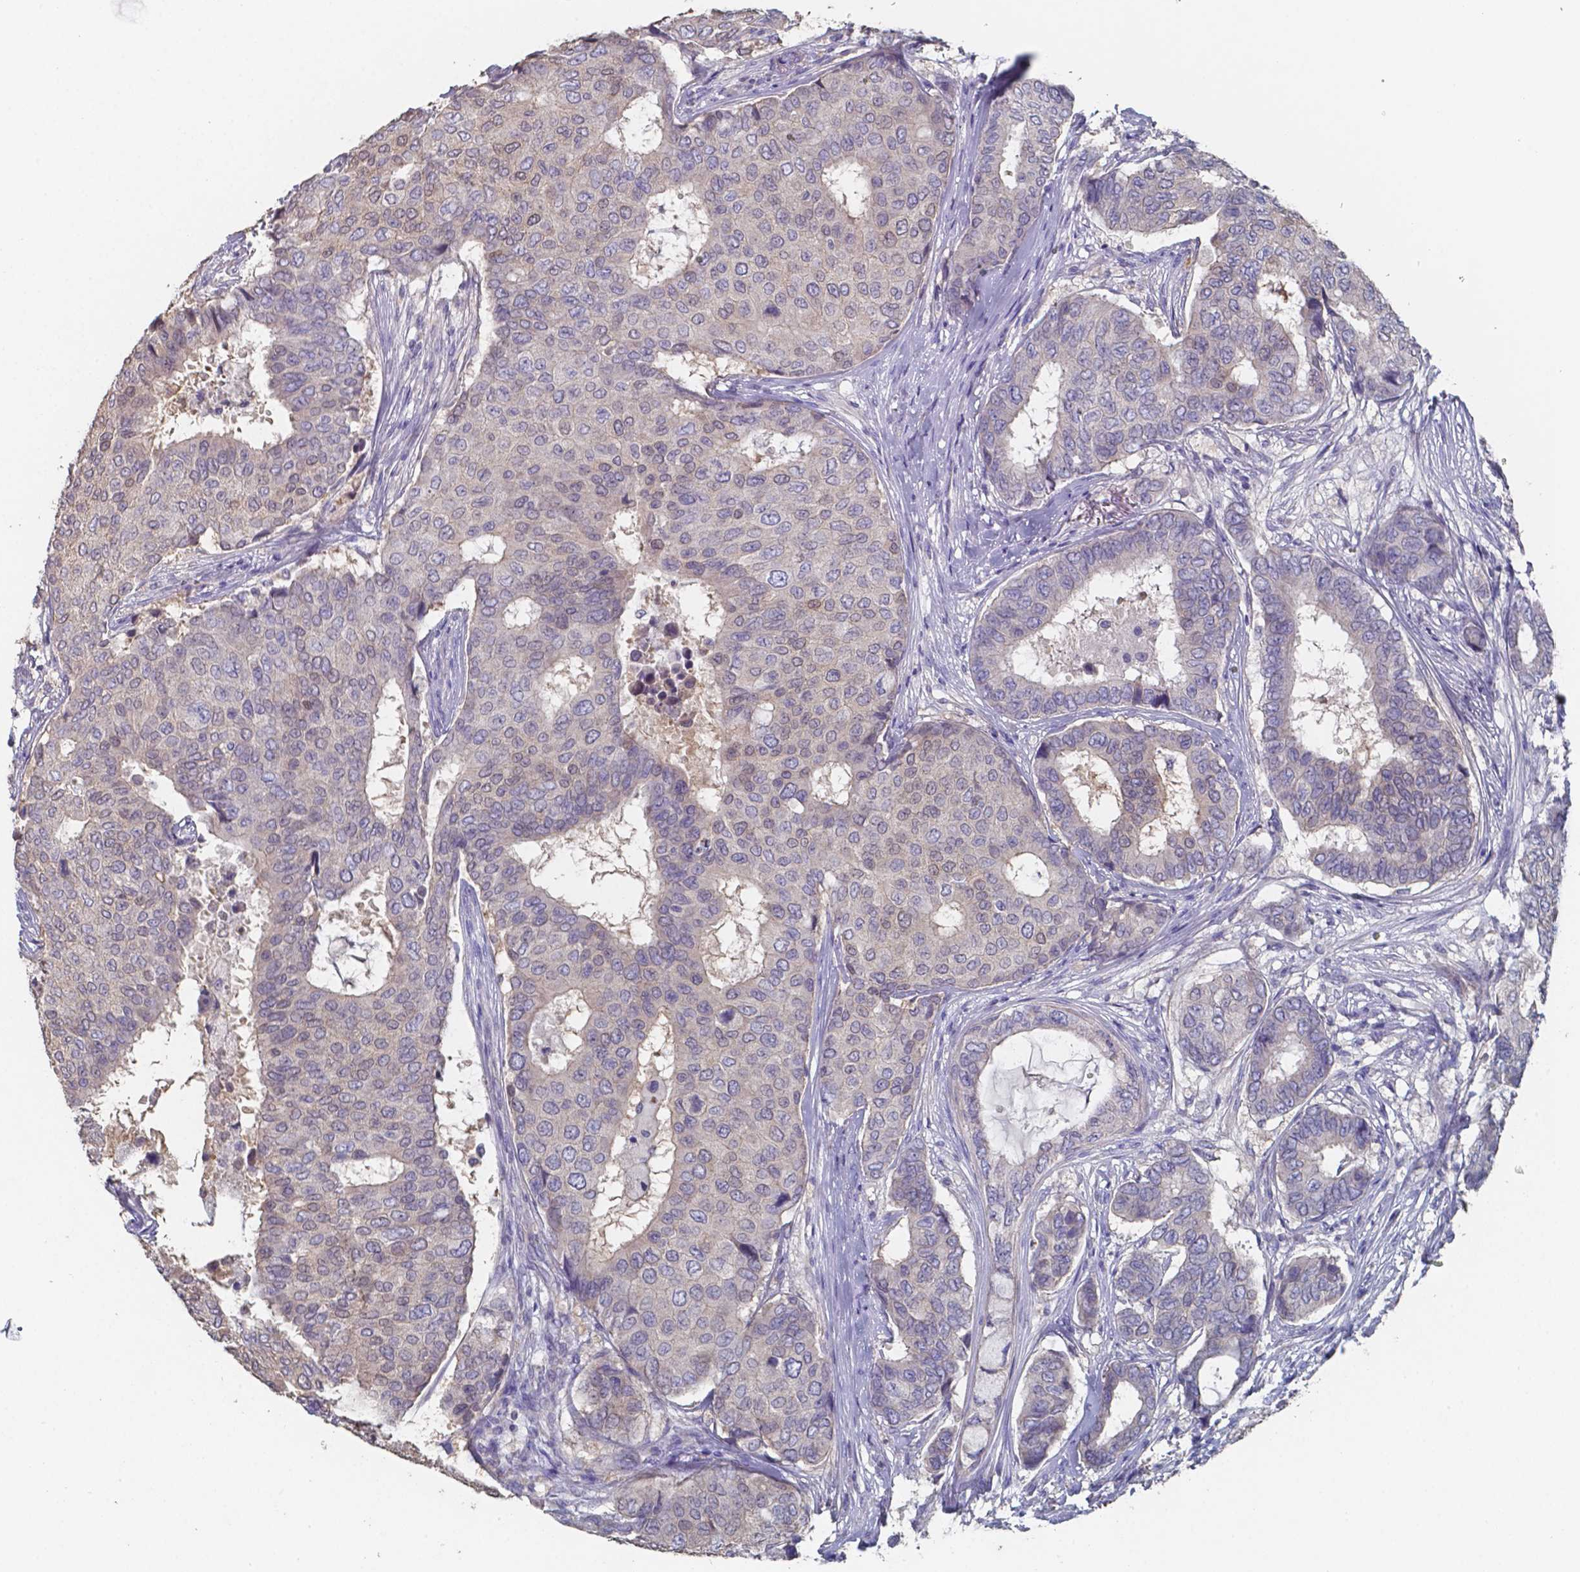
{"staining": {"intensity": "weak", "quantity": "<25%", "location": "cytoplasmic/membranous,nuclear"}, "tissue": "breast cancer", "cell_type": "Tumor cells", "image_type": "cancer", "snomed": [{"axis": "morphology", "description": "Duct carcinoma"}, {"axis": "topography", "description": "Breast"}], "caption": "DAB immunohistochemical staining of infiltrating ductal carcinoma (breast) exhibits no significant positivity in tumor cells.", "gene": "FOXJ1", "patient": {"sex": "female", "age": 75}}